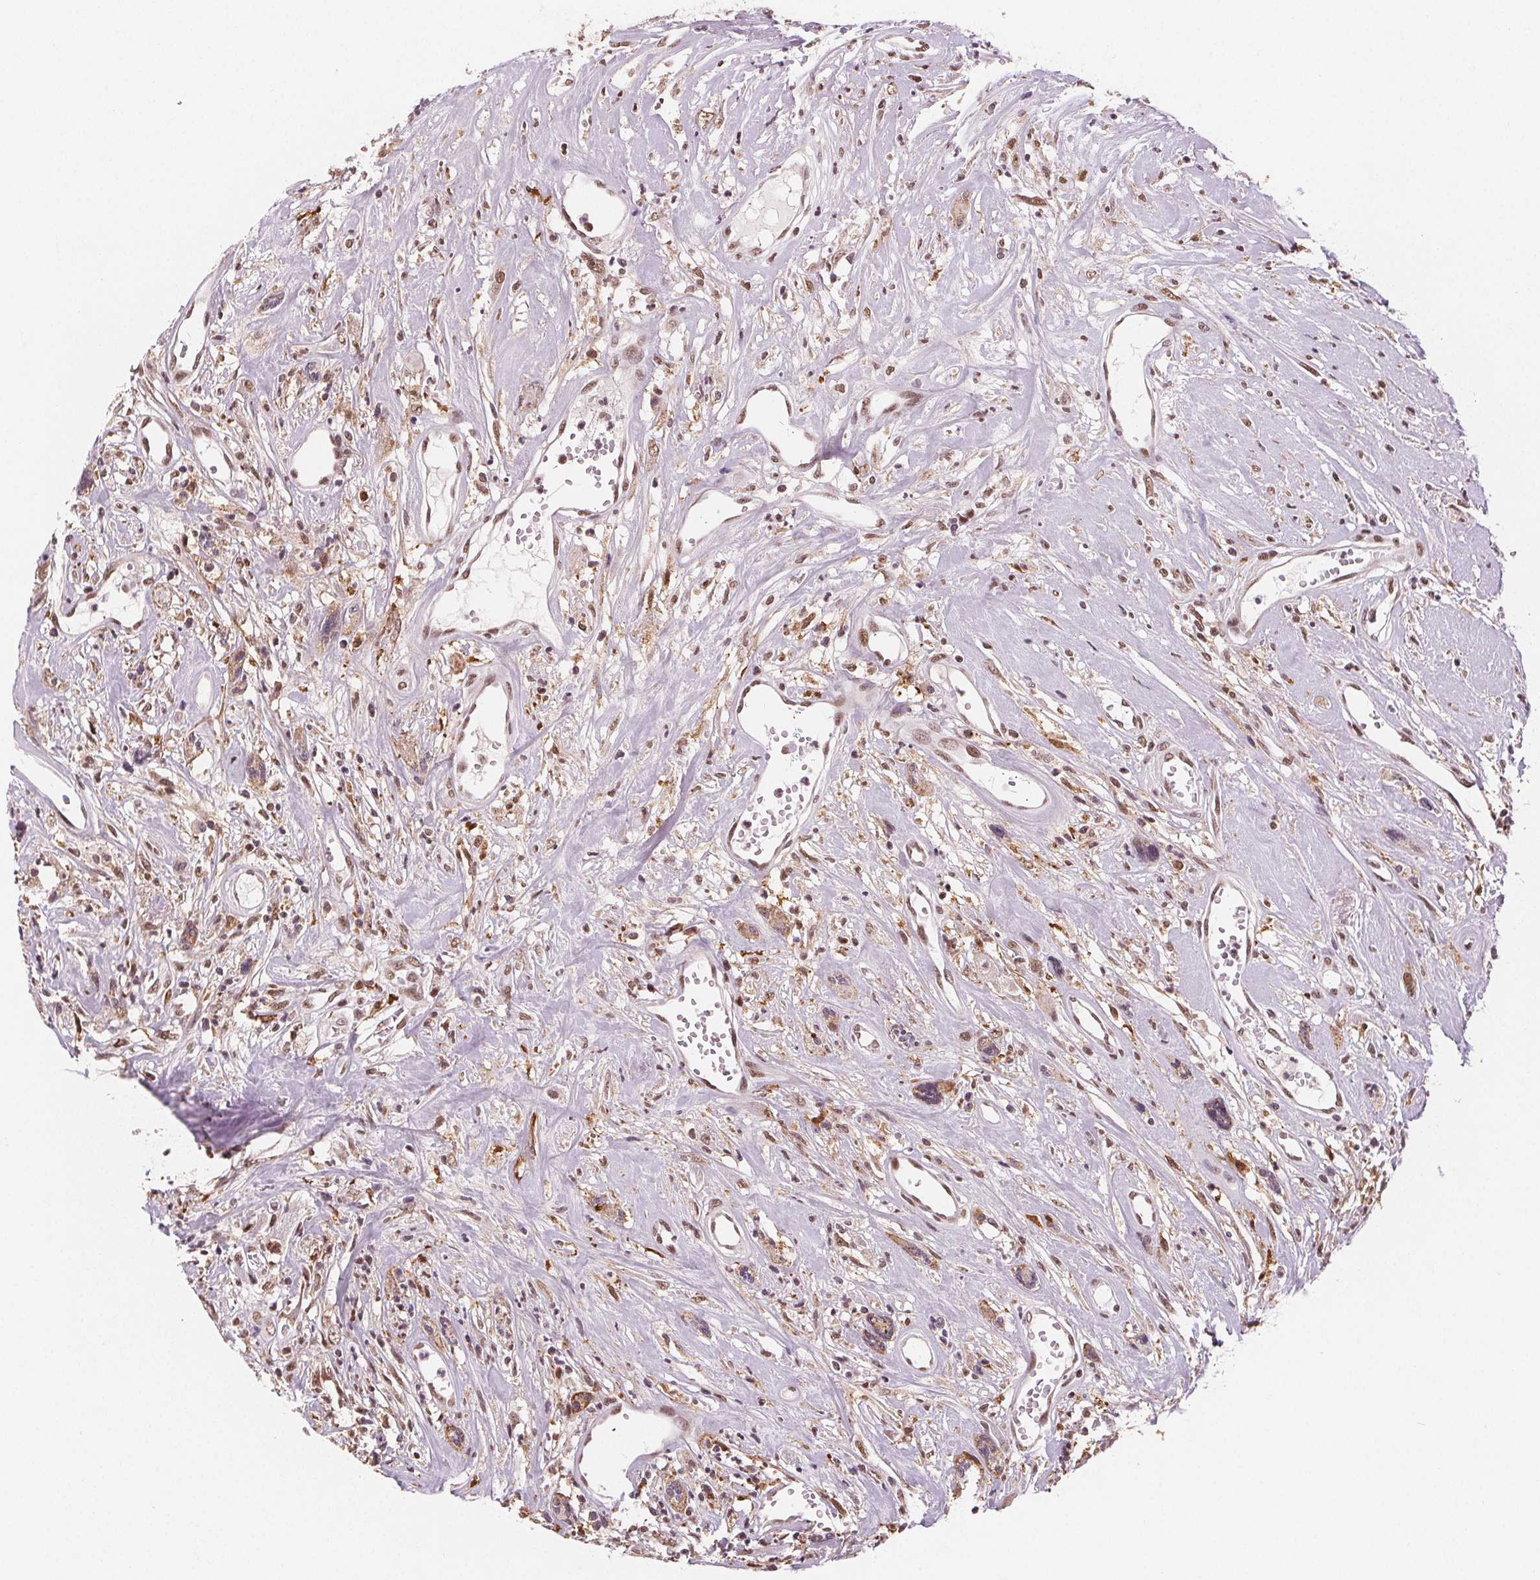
{"staining": {"intensity": "moderate", "quantity": ">75%", "location": "nuclear"}, "tissue": "head and neck cancer", "cell_type": "Tumor cells", "image_type": "cancer", "snomed": [{"axis": "morphology", "description": "Squamous cell carcinoma, NOS"}, {"axis": "topography", "description": "Head-Neck"}], "caption": "Tumor cells exhibit medium levels of moderate nuclear staining in about >75% of cells in squamous cell carcinoma (head and neck).", "gene": "DPM2", "patient": {"sex": "male", "age": 57}}